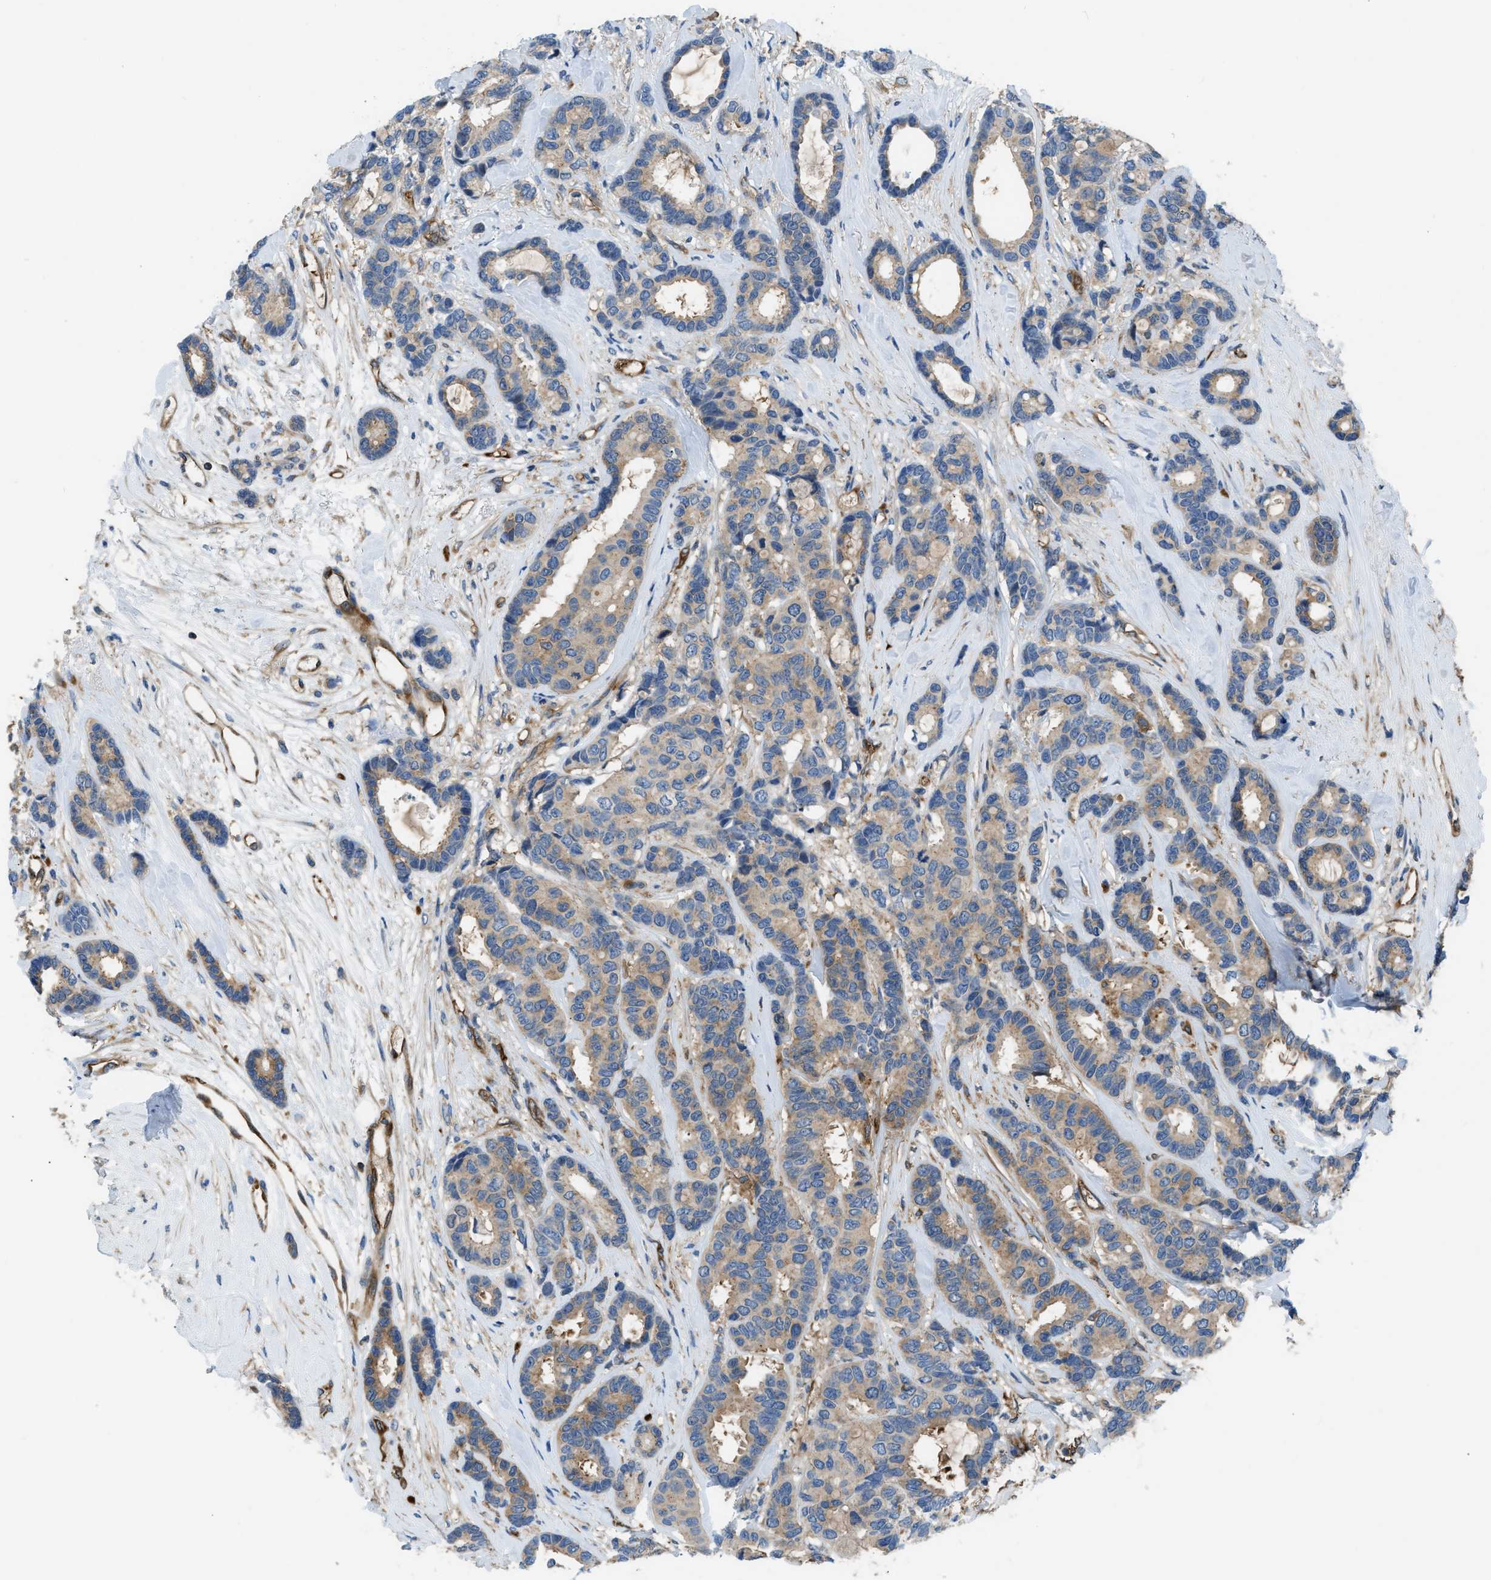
{"staining": {"intensity": "weak", "quantity": ">75%", "location": "cytoplasmic/membranous"}, "tissue": "breast cancer", "cell_type": "Tumor cells", "image_type": "cancer", "snomed": [{"axis": "morphology", "description": "Duct carcinoma"}, {"axis": "topography", "description": "Breast"}], "caption": "IHC (DAB (3,3'-diaminobenzidine)) staining of invasive ductal carcinoma (breast) reveals weak cytoplasmic/membranous protein expression in approximately >75% of tumor cells. Nuclei are stained in blue.", "gene": "PFKP", "patient": {"sex": "female", "age": 87}}